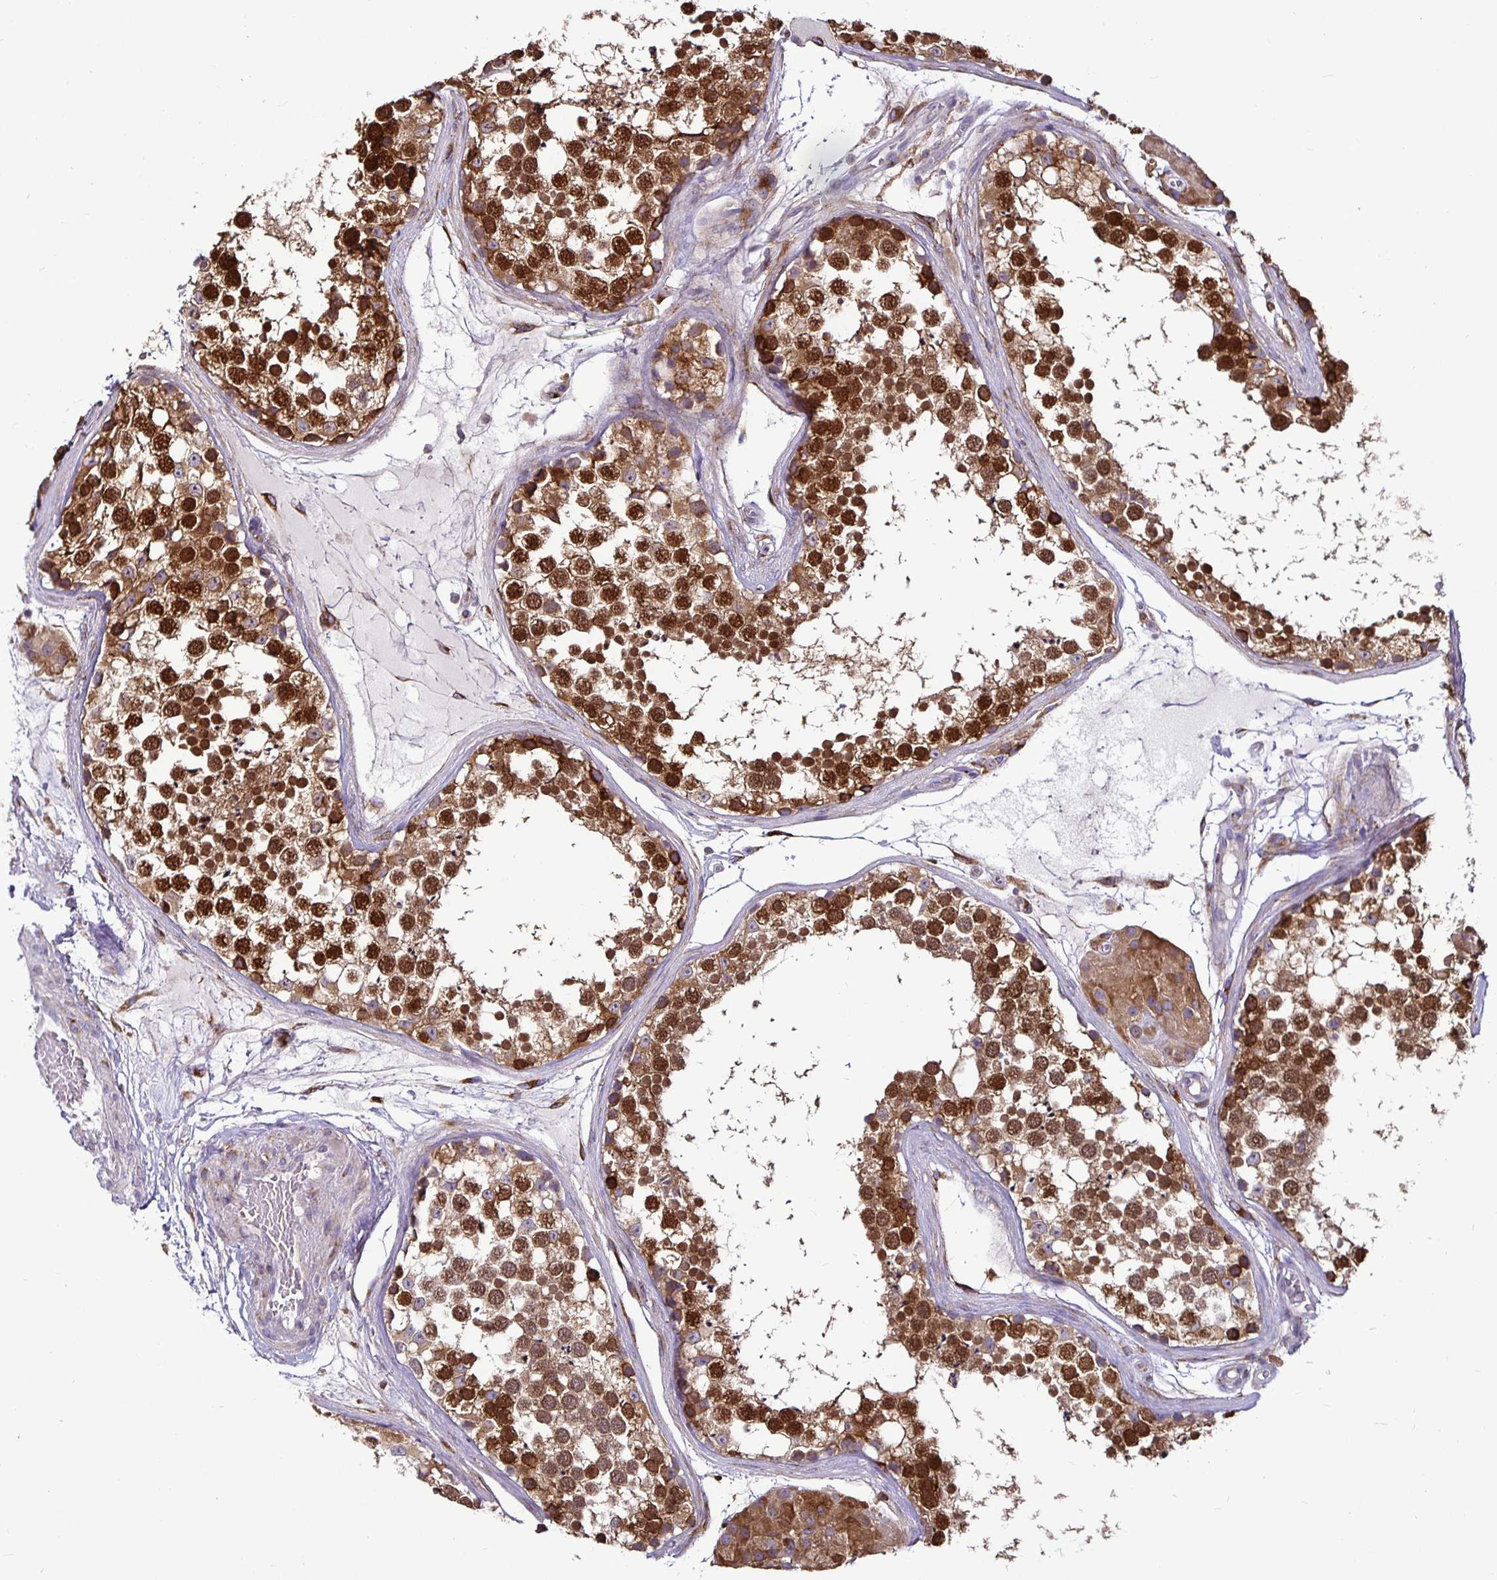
{"staining": {"intensity": "strong", "quantity": ">75%", "location": "cytoplasmic/membranous,nuclear"}, "tissue": "testis", "cell_type": "Cells in seminiferous ducts", "image_type": "normal", "snomed": [{"axis": "morphology", "description": "Normal tissue, NOS"}, {"axis": "morphology", "description": "Seminoma, NOS"}, {"axis": "topography", "description": "Testis"}], "caption": "The immunohistochemical stain labels strong cytoplasmic/membranous,nuclear expression in cells in seminiferous ducts of unremarkable testis.", "gene": "P4HA2", "patient": {"sex": "male", "age": 65}}